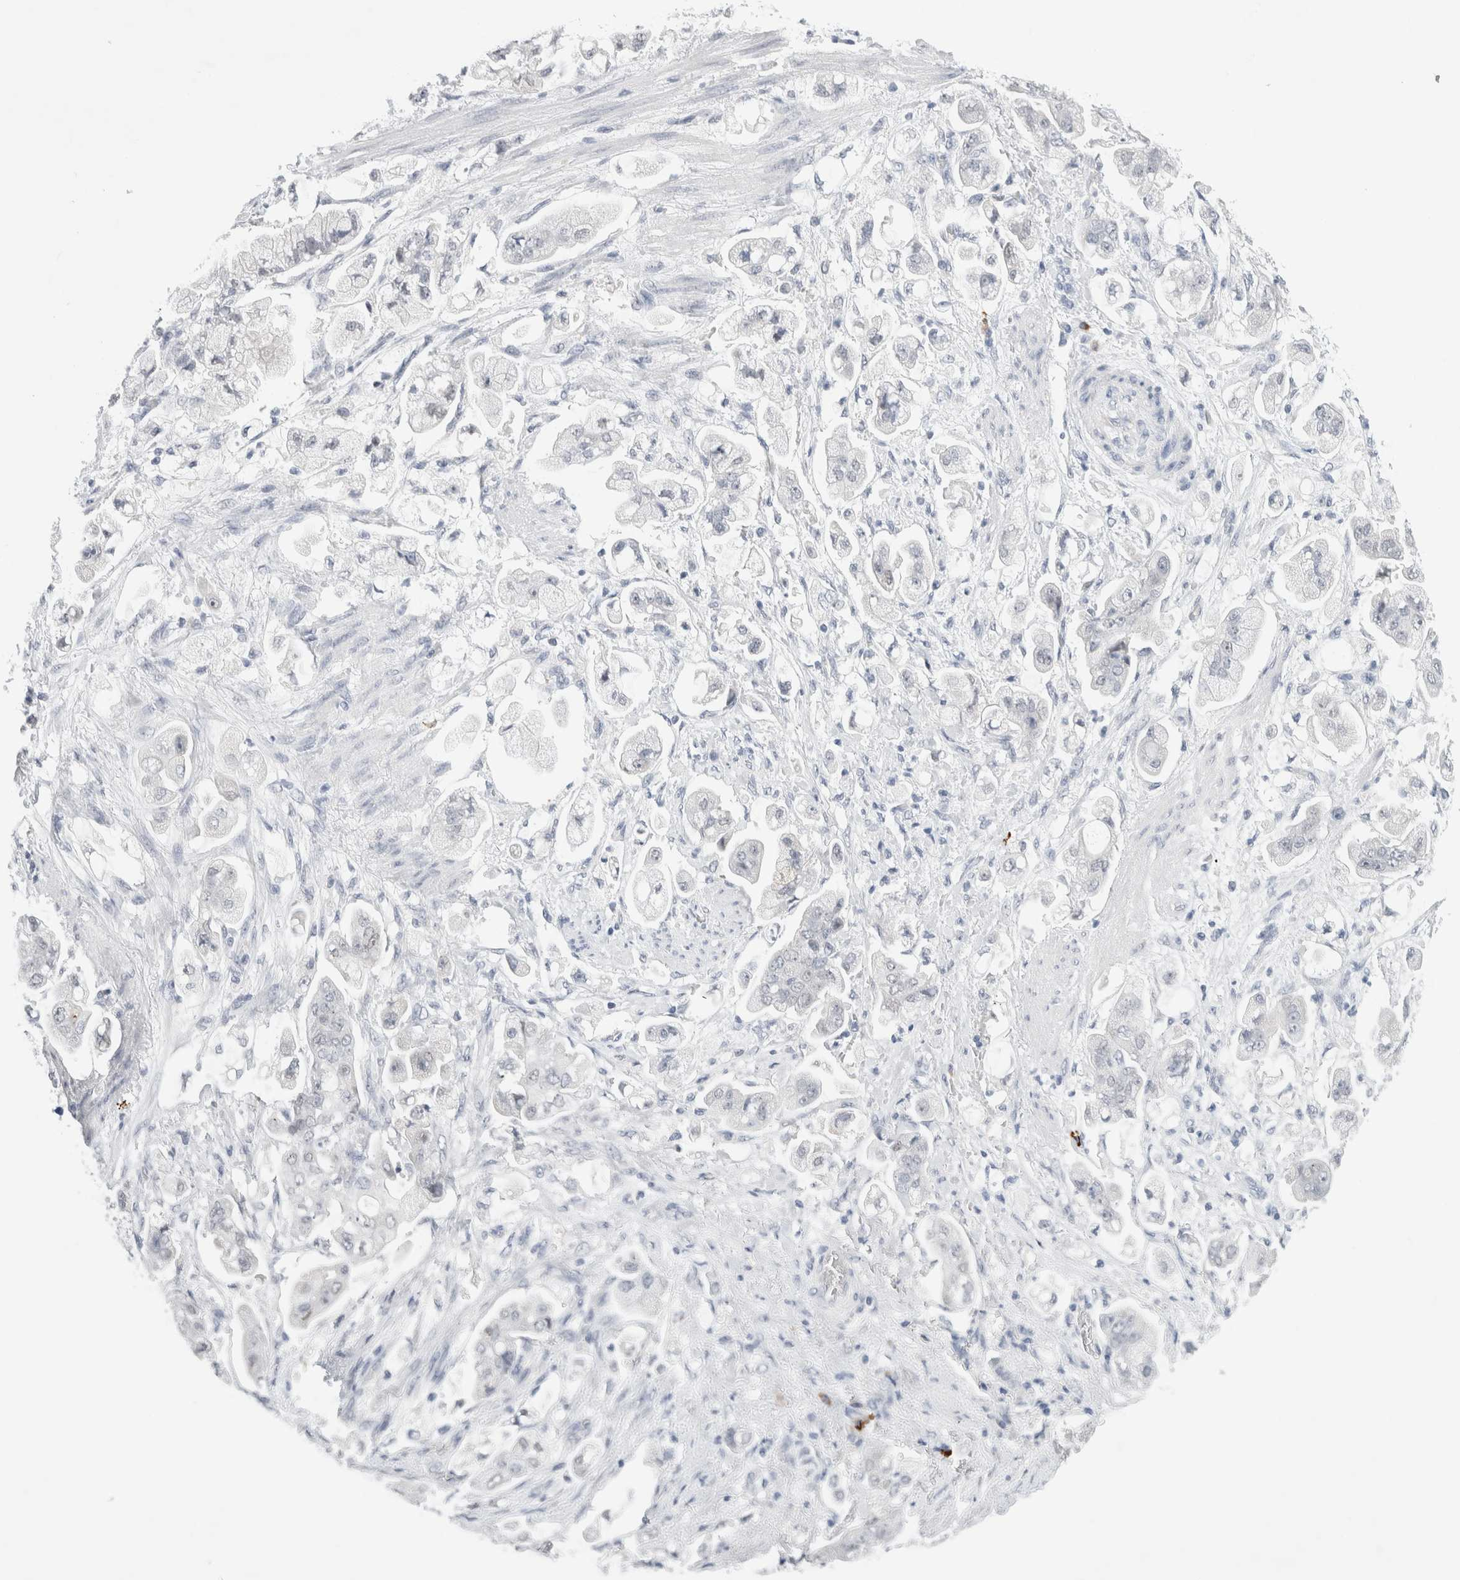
{"staining": {"intensity": "negative", "quantity": "none", "location": "none"}, "tissue": "stomach cancer", "cell_type": "Tumor cells", "image_type": "cancer", "snomed": [{"axis": "morphology", "description": "Adenocarcinoma, NOS"}, {"axis": "topography", "description": "Stomach"}], "caption": "IHC photomicrograph of human stomach cancer (adenocarcinoma) stained for a protein (brown), which reveals no staining in tumor cells.", "gene": "SLC22A12", "patient": {"sex": "male", "age": 62}}